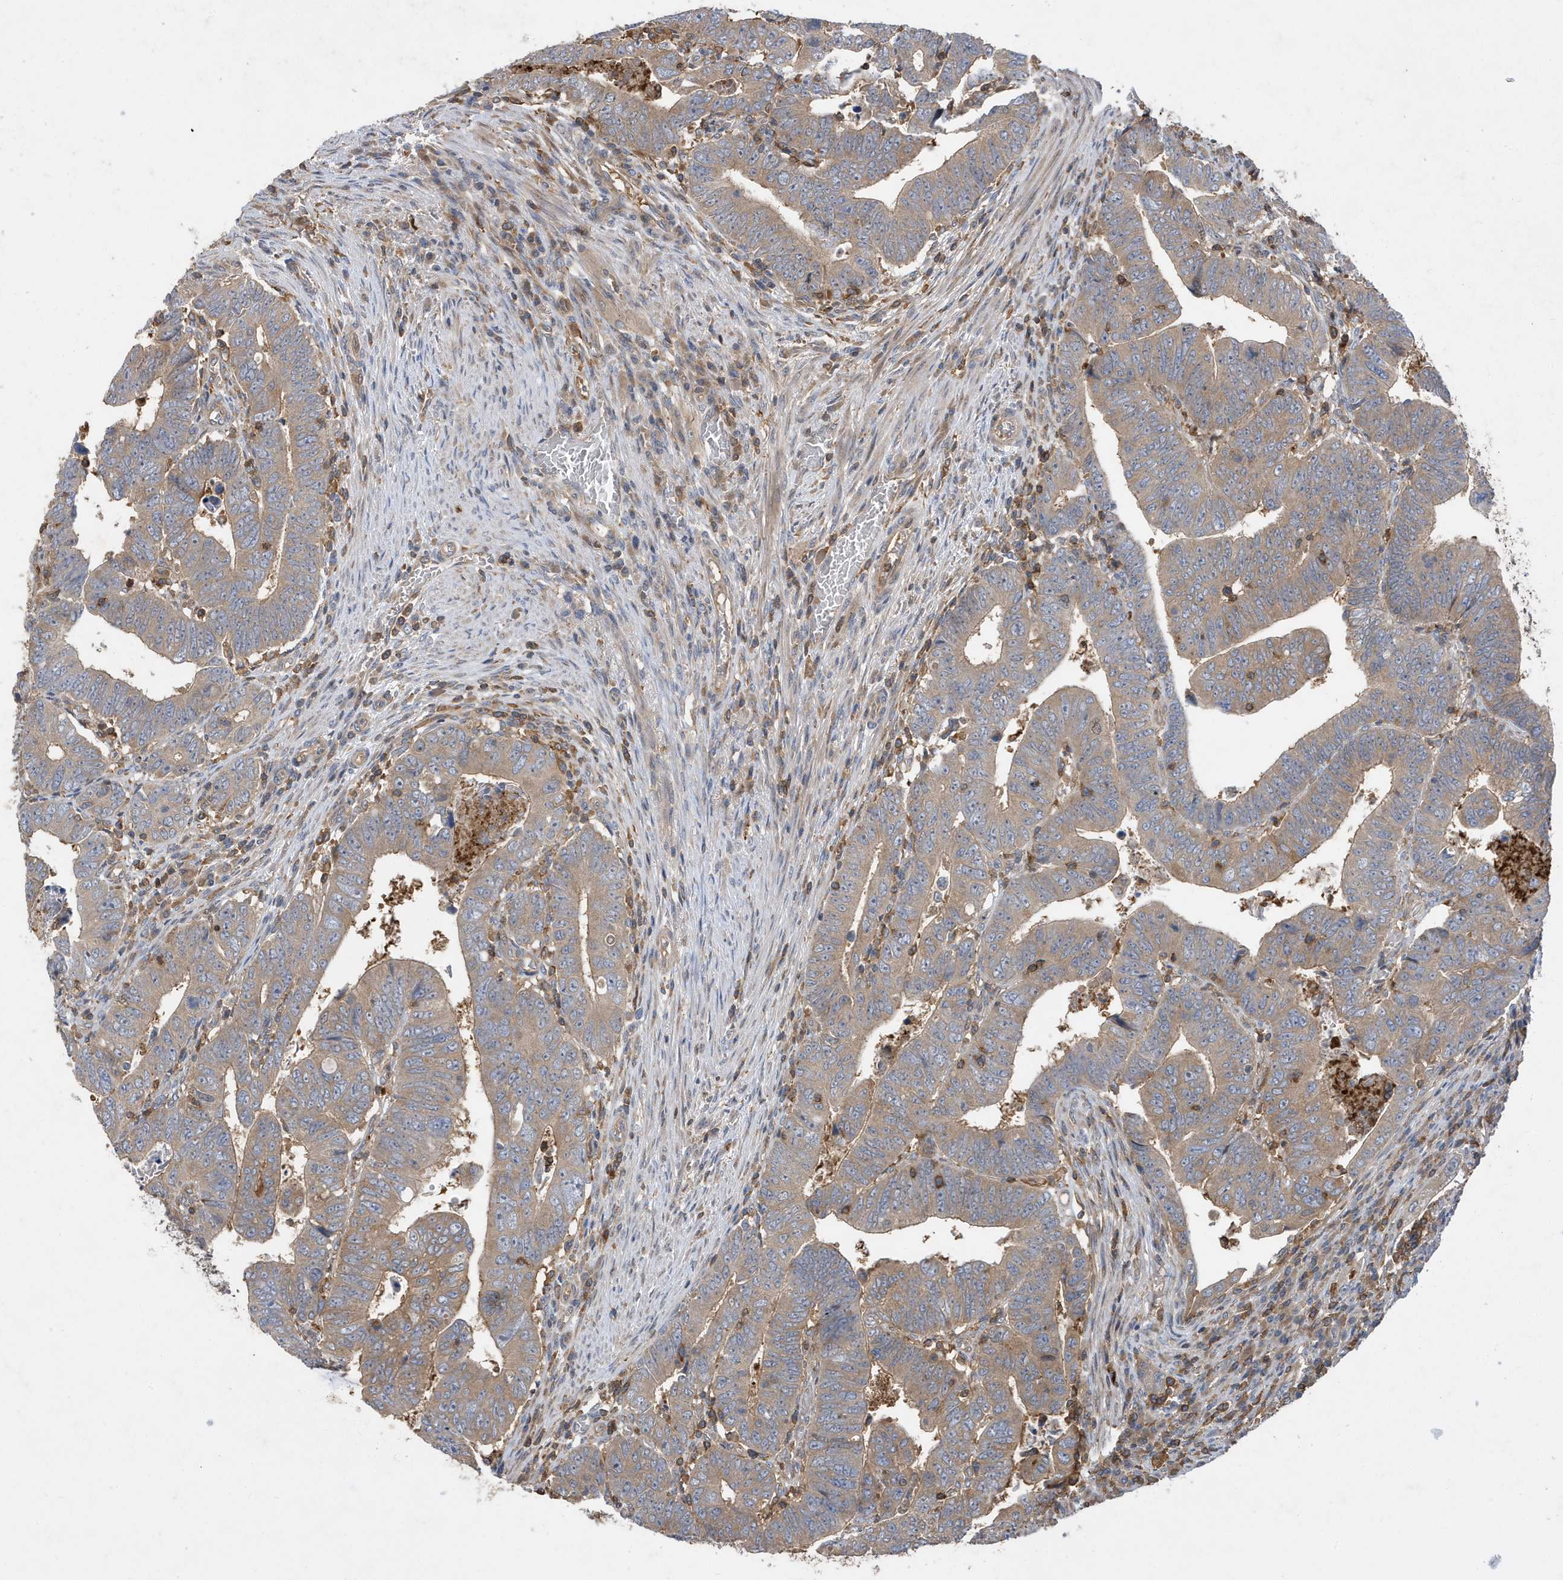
{"staining": {"intensity": "moderate", "quantity": ">75%", "location": "cytoplasmic/membranous"}, "tissue": "colorectal cancer", "cell_type": "Tumor cells", "image_type": "cancer", "snomed": [{"axis": "morphology", "description": "Normal tissue, NOS"}, {"axis": "morphology", "description": "Adenocarcinoma, NOS"}, {"axis": "topography", "description": "Rectum"}], "caption": "Immunohistochemical staining of human colorectal cancer exhibits medium levels of moderate cytoplasmic/membranous protein staining in about >75% of tumor cells.", "gene": "LAPTM4A", "patient": {"sex": "female", "age": 65}}